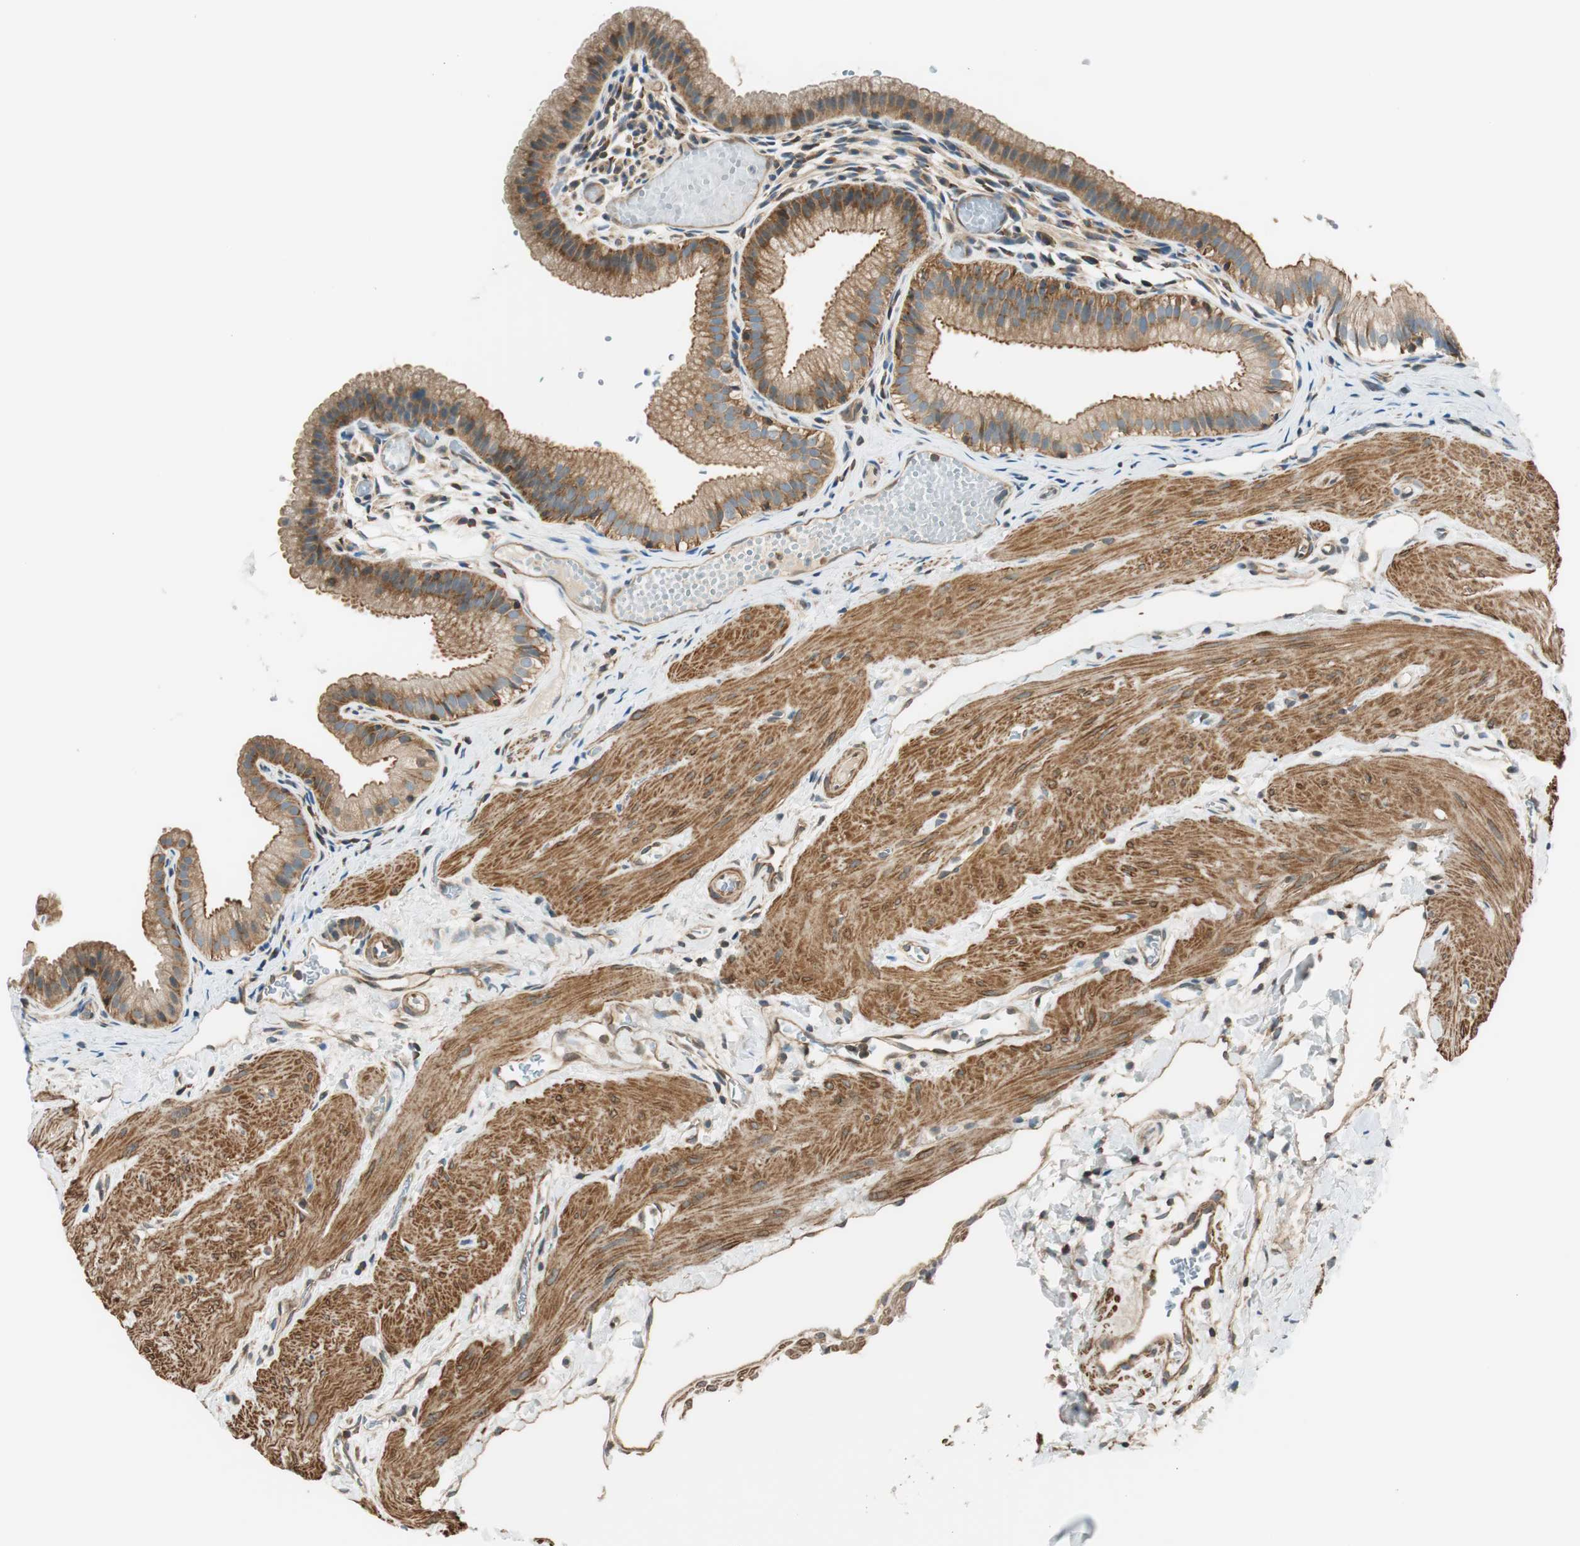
{"staining": {"intensity": "moderate", "quantity": ">75%", "location": "cytoplasmic/membranous"}, "tissue": "gallbladder", "cell_type": "Glandular cells", "image_type": "normal", "snomed": [{"axis": "morphology", "description": "Normal tissue, NOS"}, {"axis": "topography", "description": "Gallbladder"}], "caption": "Immunohistochemistry of unremarkable gallbladder displays medium levels of moderate cytoplasmic/membranous expression in approximately >75% of glandular cells.", "gene": "PI4K2B", "patient": {"sex": "female", "age": 26}}